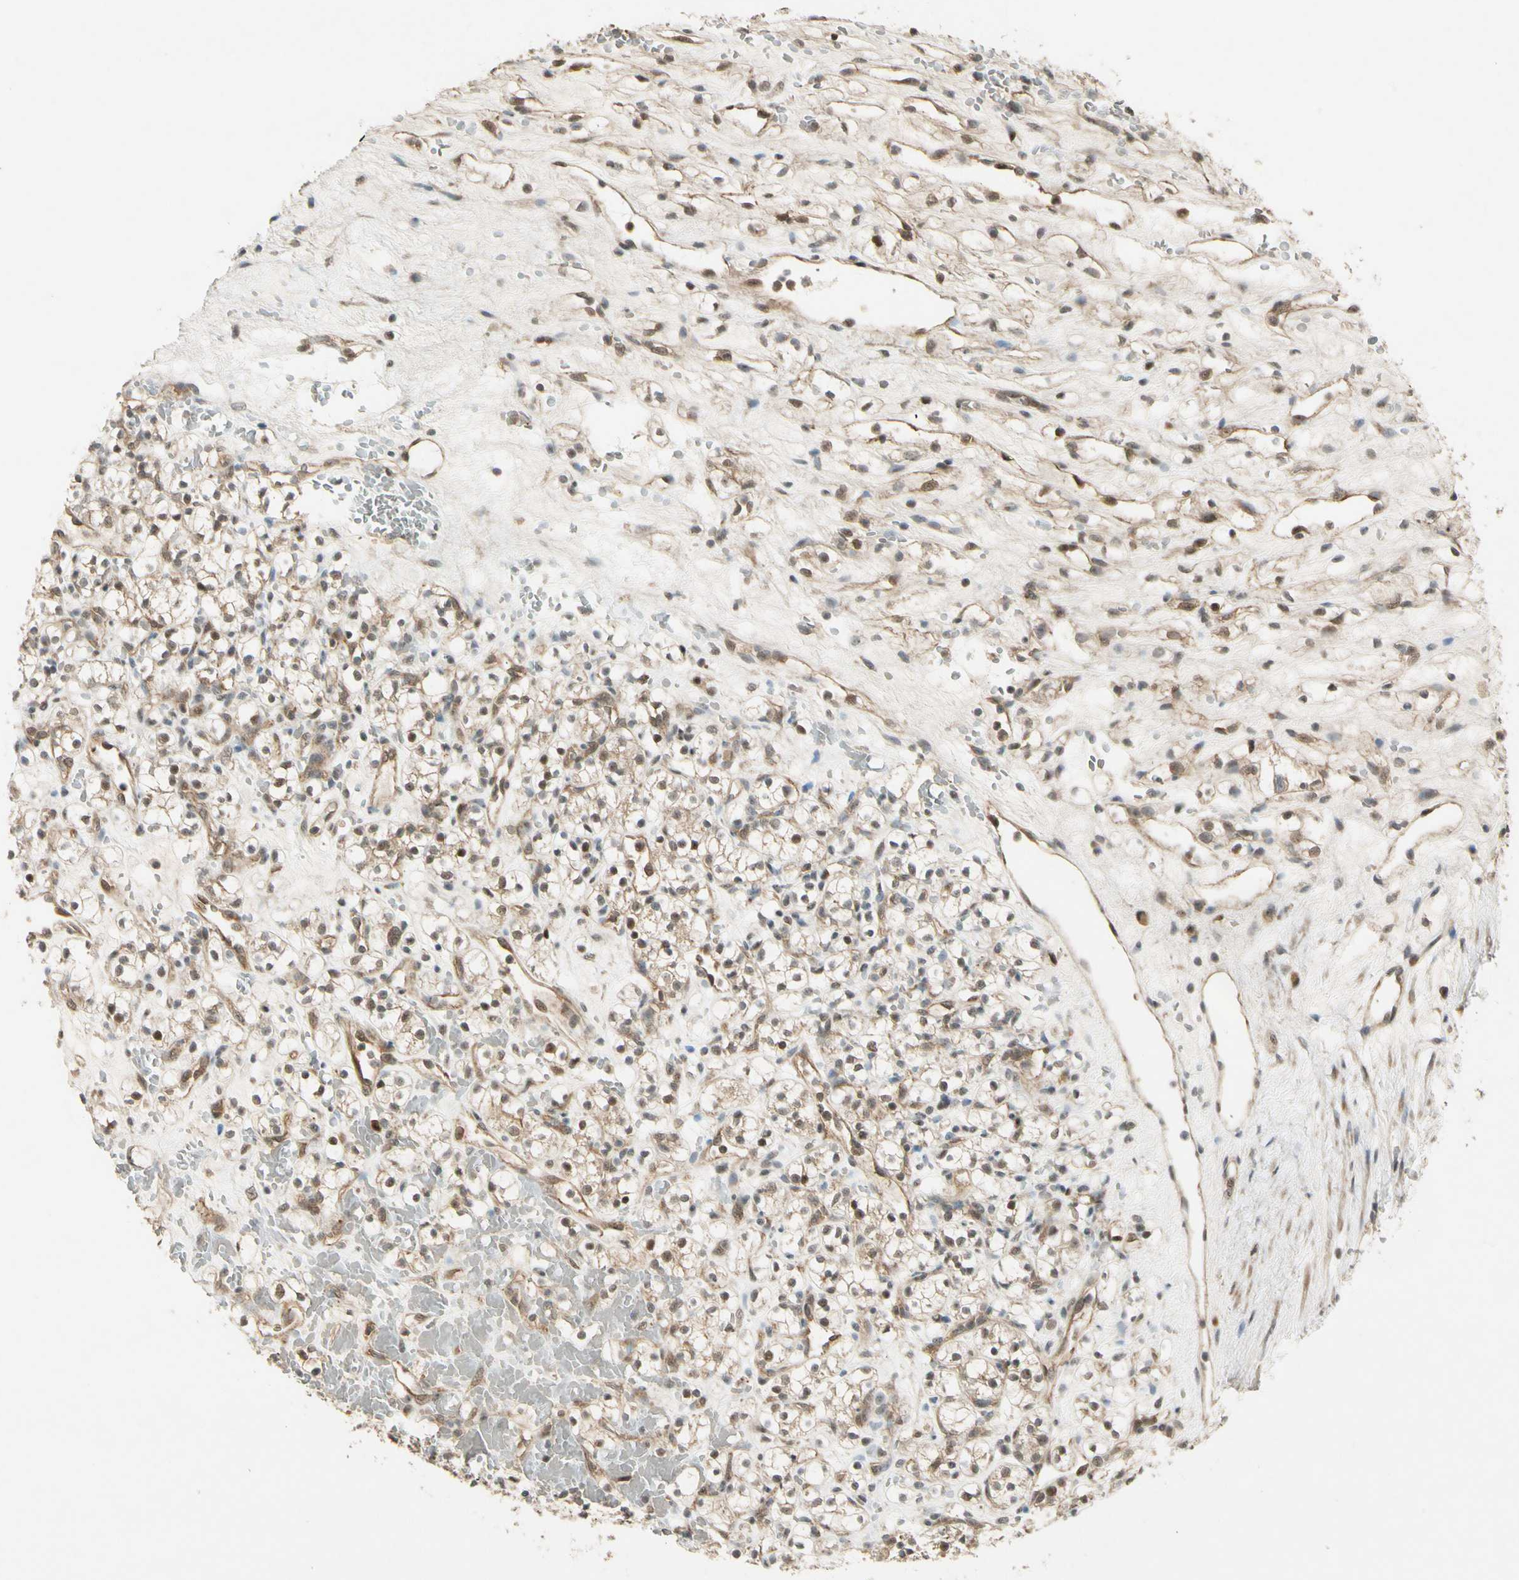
{"staining": {"intensity": "moderate", "quantity": "25%-75%", "location": "cytoplasmic/membranous,nuclear"}, "tissue": "renal cancer", "cell_type": "Tumor cells", "image_type": "cancer", "snomed": [{"axis": "morphology", "description": "Adenocarcinoma, NOS"}, {"axis": "topography", "description": "Kidney"}], "caption": "This is an image of immunohistochemistry (IHC) staining of renal adenocarcinoma, which shows moderate expression in the cytoplasmic/membranous and nuclear of tumor cells.", "gene": "MCPH1", "patient": {"sex": "female", "age": 60}}